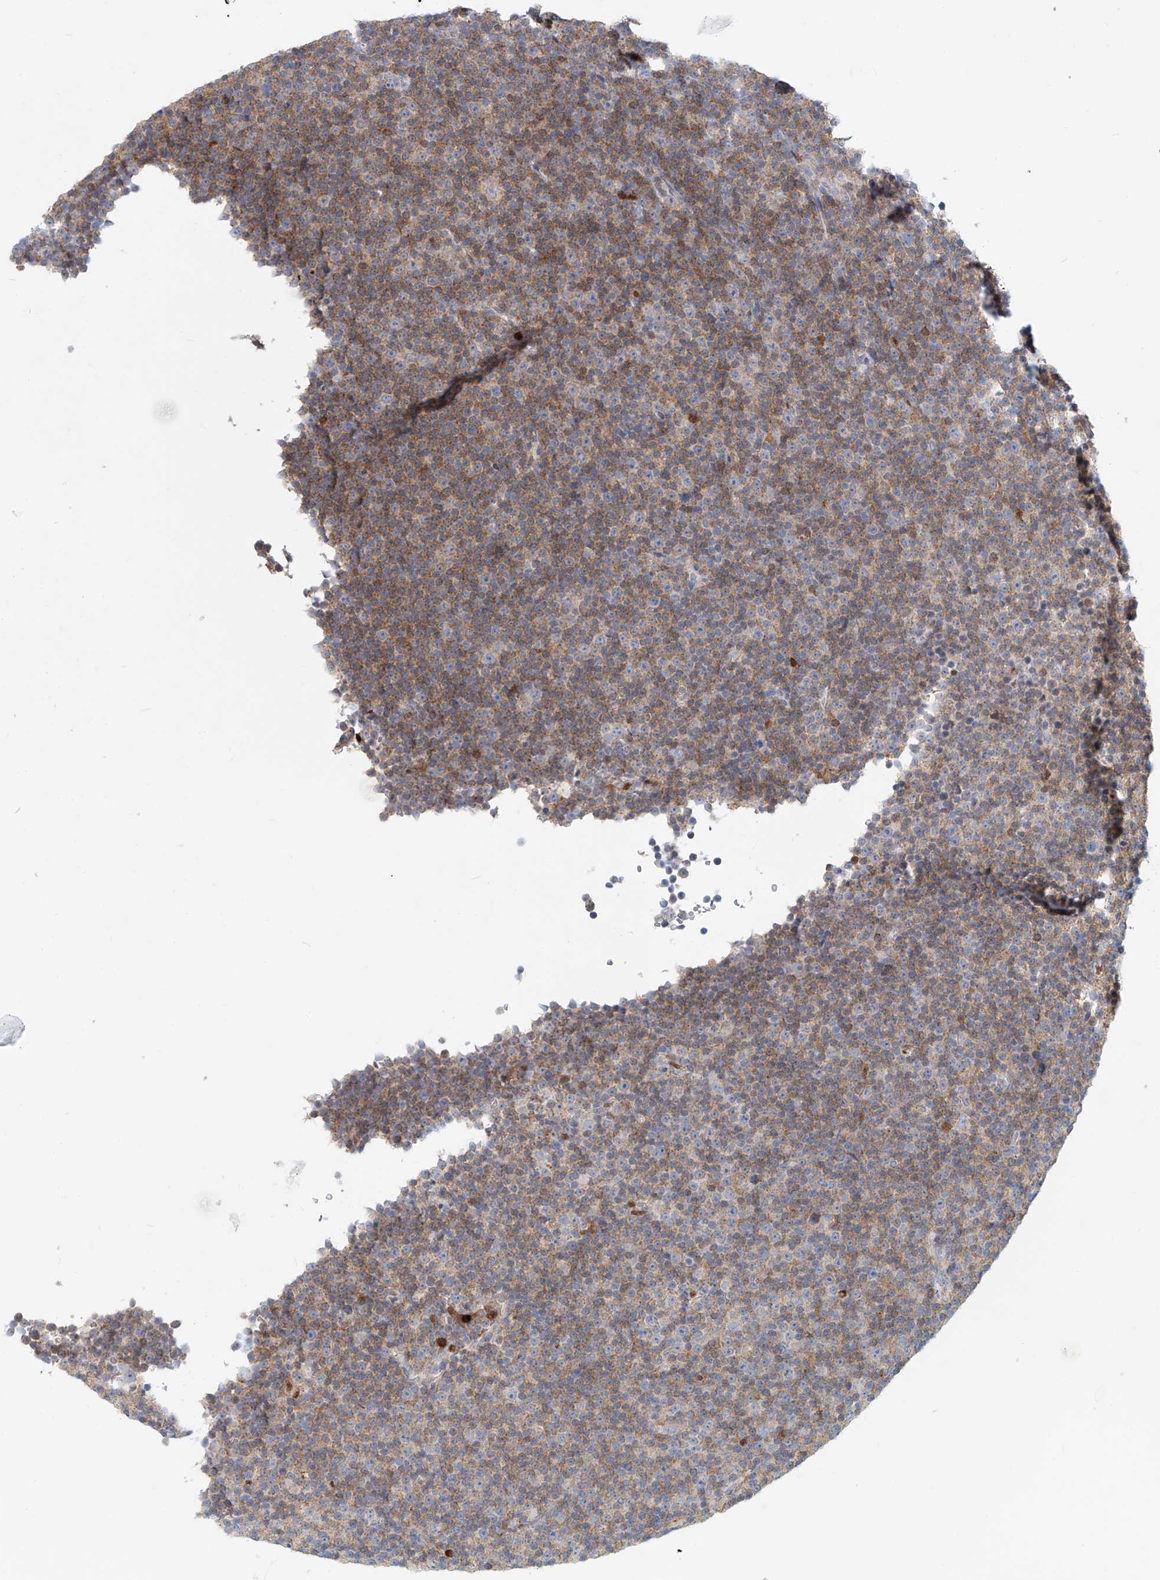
{"staining": {"intensity": "moderate", "quantity": ">75%", "location": "cytoplasmic/membranous"}, "tissue": "lymphoma", "cell_type": "Tumor cells", "image_type": "cancer", "snomed": [{"axis": "morphology", "description": "Malignant lymphoma, non-Hodgkin's type, Low grade"}, {"axis": "topography", "description": "Lymph node"}], "caption": "This is a histology image of IHC staining of malignant lymphoma, non-Hodgkin's type (low-grade), which shows moderate positivity in the cytoplasmic/membranous of tumor cells.", "gene": "PTPRA", "patient": {"sex": "female", "age": 67}}